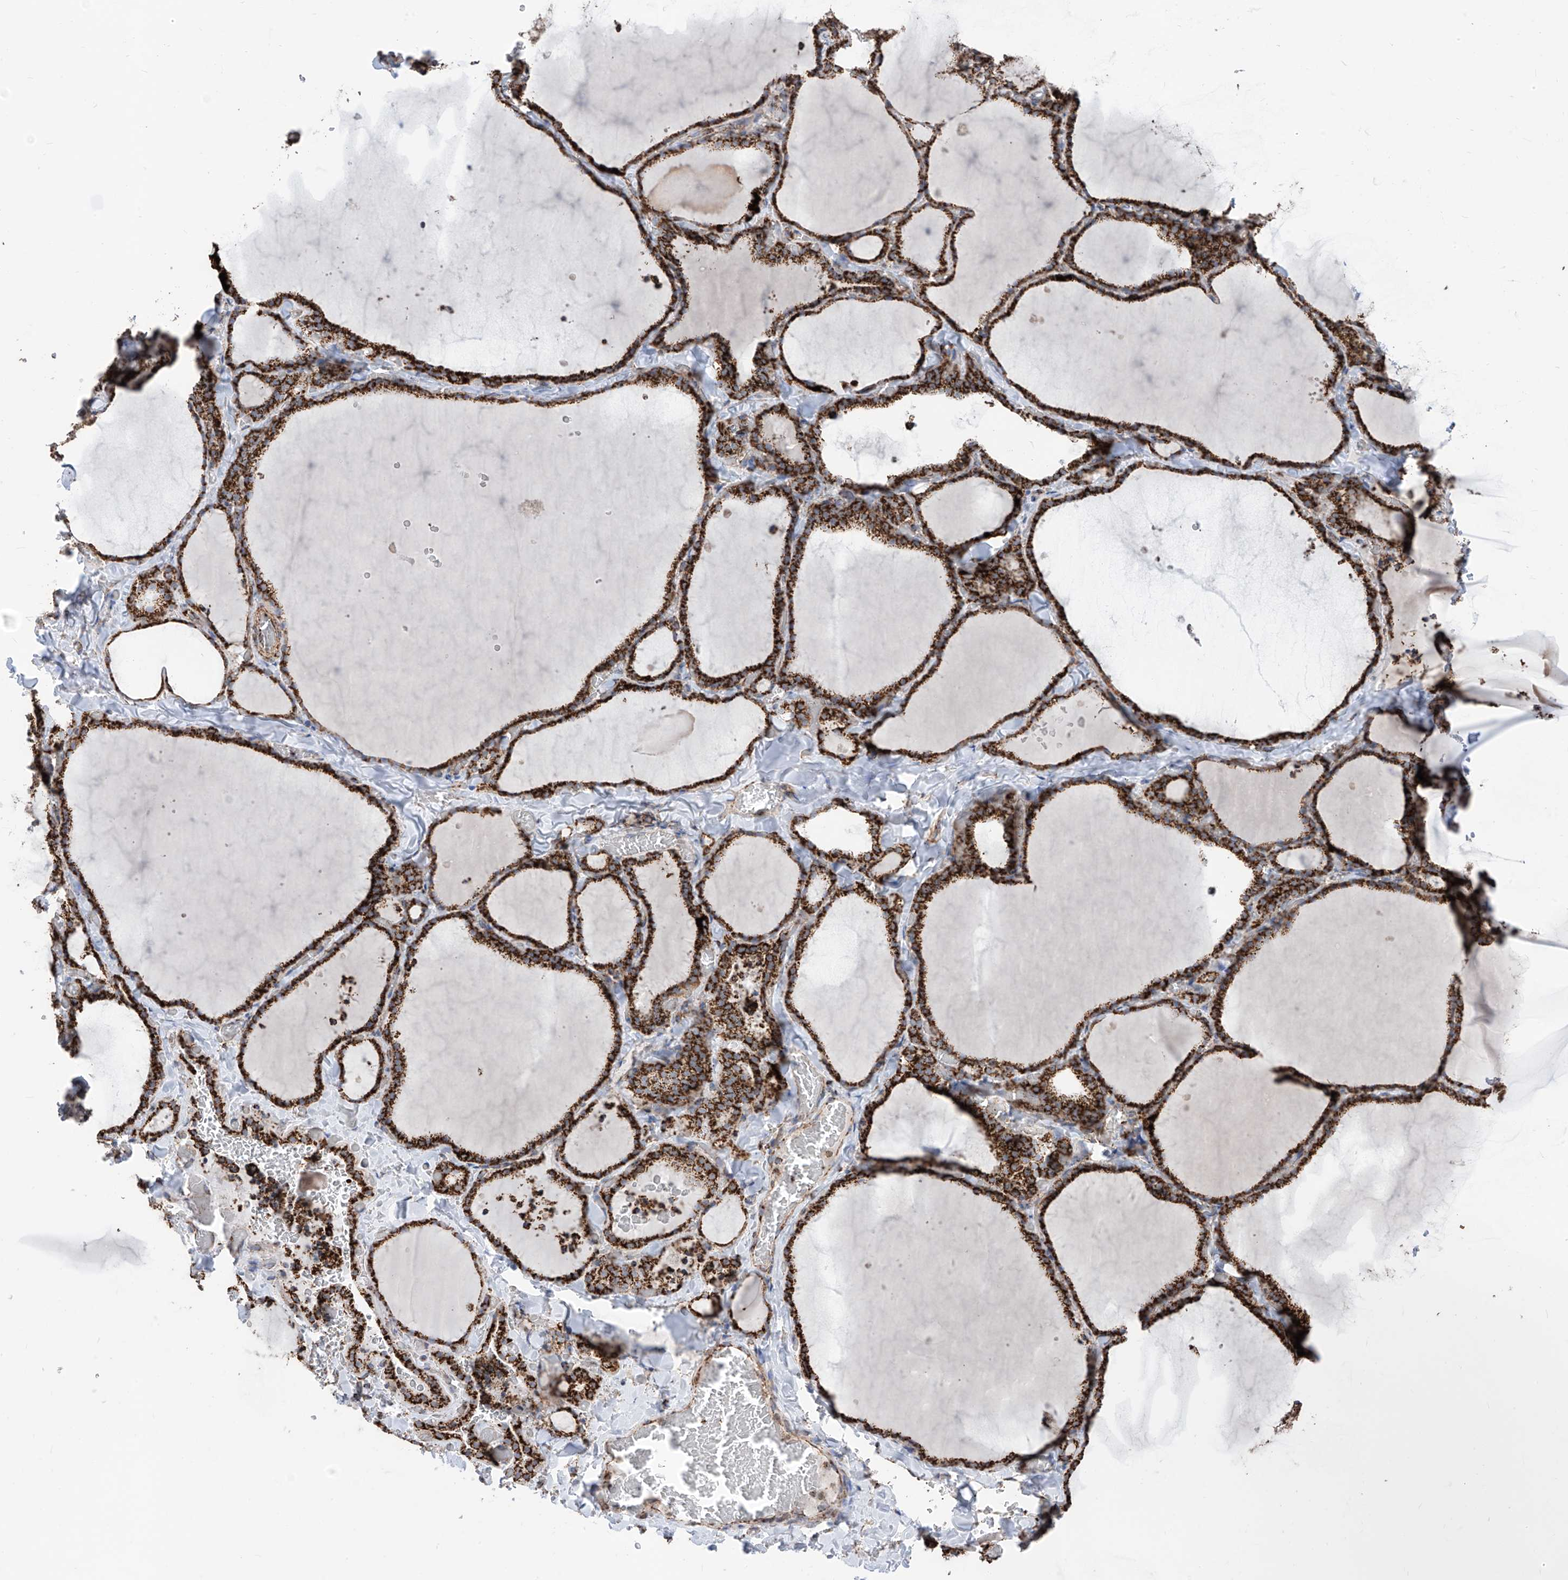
{"staining": {"intensity": "strong", "quantity": ">75%", "location": "cytoplasmic/membranous"}, "tissue": "thyroid gland", "cell_type": "Glandular cells", "image_type": "normal", "snomed": [{"axis": "morphology", "description": "Normal tissue, NOS"}, {"axis": "topography", "description": "Thyroid gland"}], "caption": "Thyroid gland was stained to show a protein in brown. There is high levels of strong cytoplasmic/membranous staining in about >75% of glandular cells. (brown staining indicates protein expression, while blue staining denotes nuclei).", "gene": "COX5B", "patient": {"sex": "female", "age": 22}}